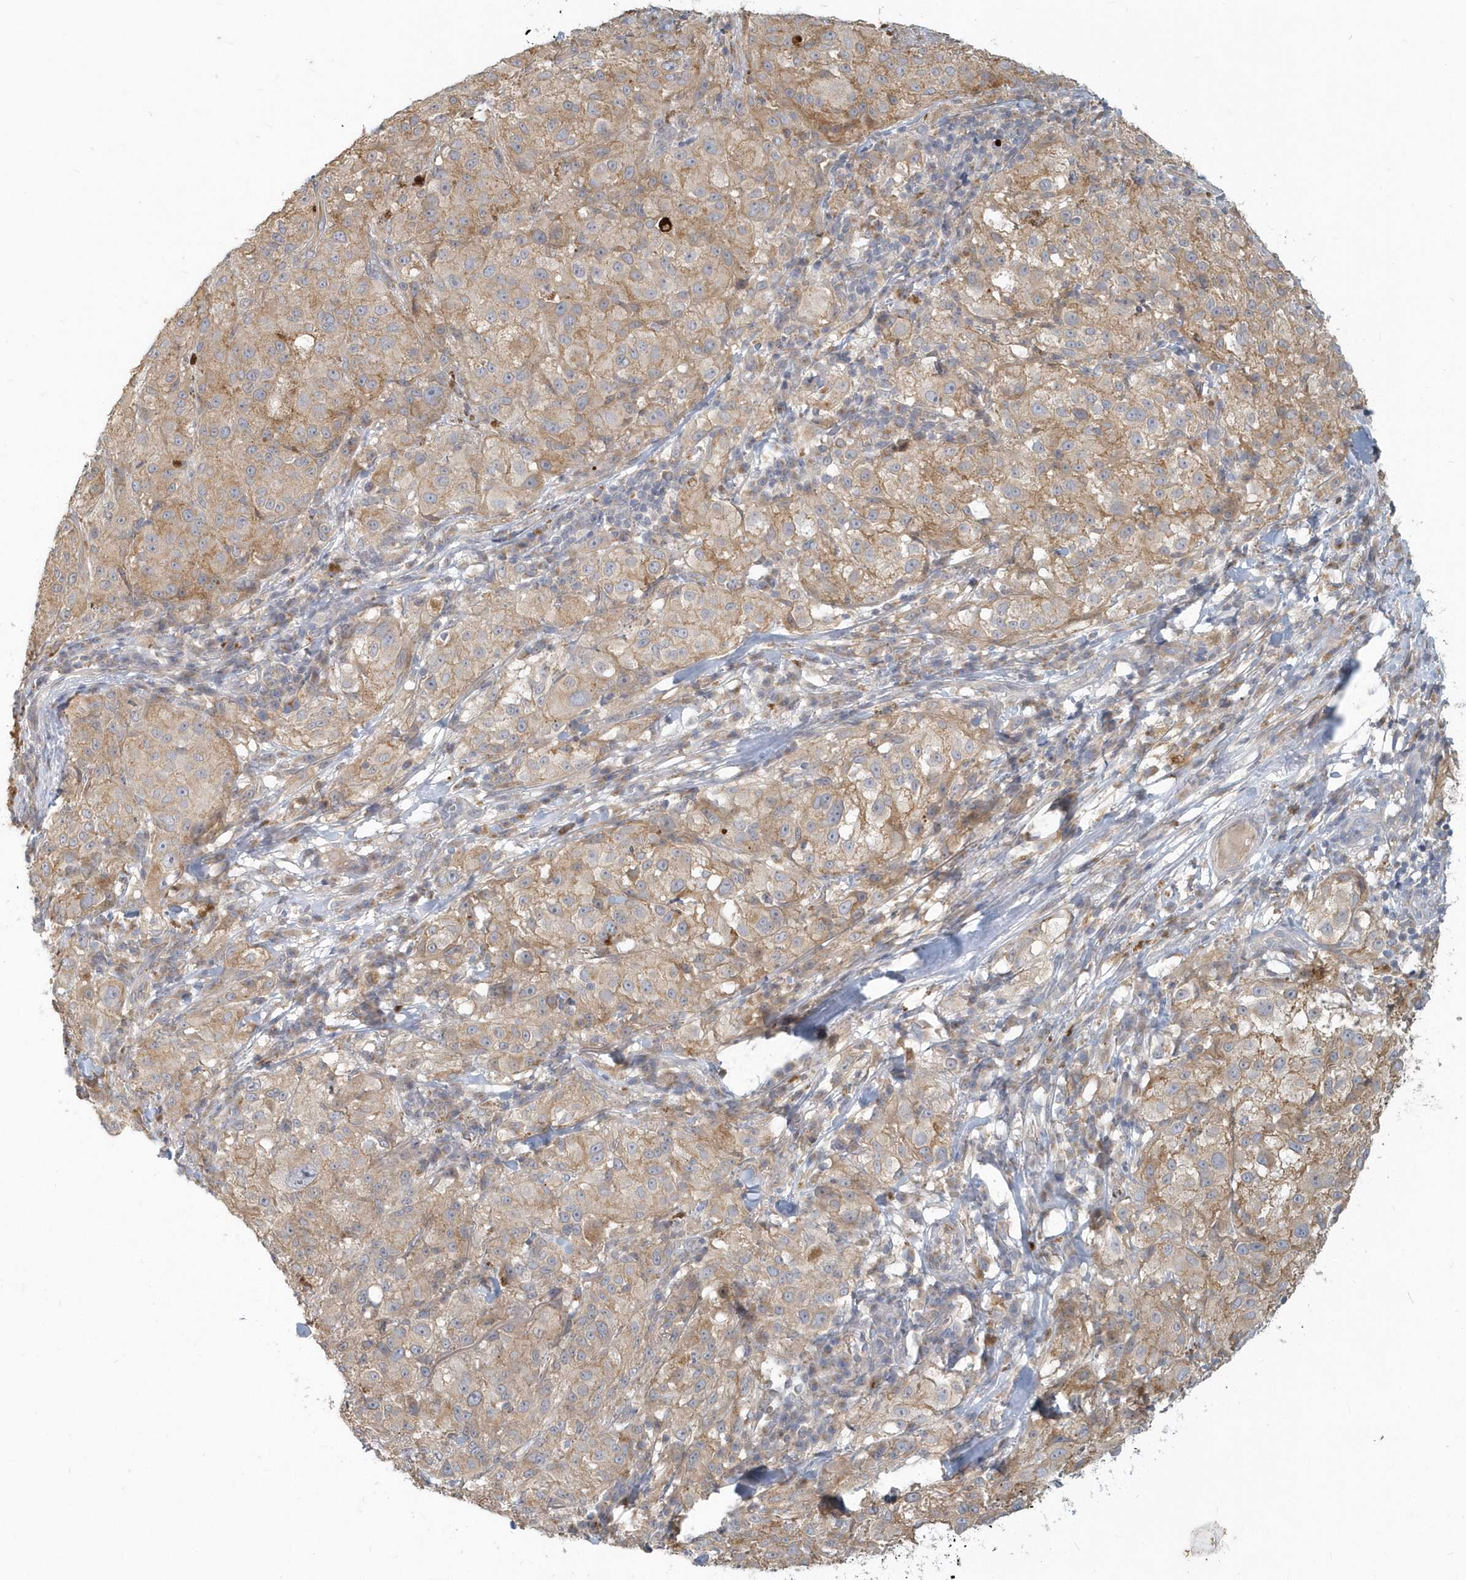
{"staining": {"intensity": "moderate", "quantity": "25%-75%", "location": "cytoplasmic/membranous"}, "tissue": "melanoma", "cell_type": "Tumor cells", "image_type": "cancer", "snomed": [{"axis": "morphology", "description": "Necrosis, NOS"}, {"axis": "morphology", "description": "Malignant melanoma, NOS"}, {"axis": "topography", "description": "Skin"}], "caption": "Immunohistochemistry (IHC) of human malignant melanoma reveals medium levels of moderate cytoplasmic/membranous staining in approximately 25%-75% of tumor cells.", "gene": "NAPB", "patient": {"sex": "female", "age": 87}}